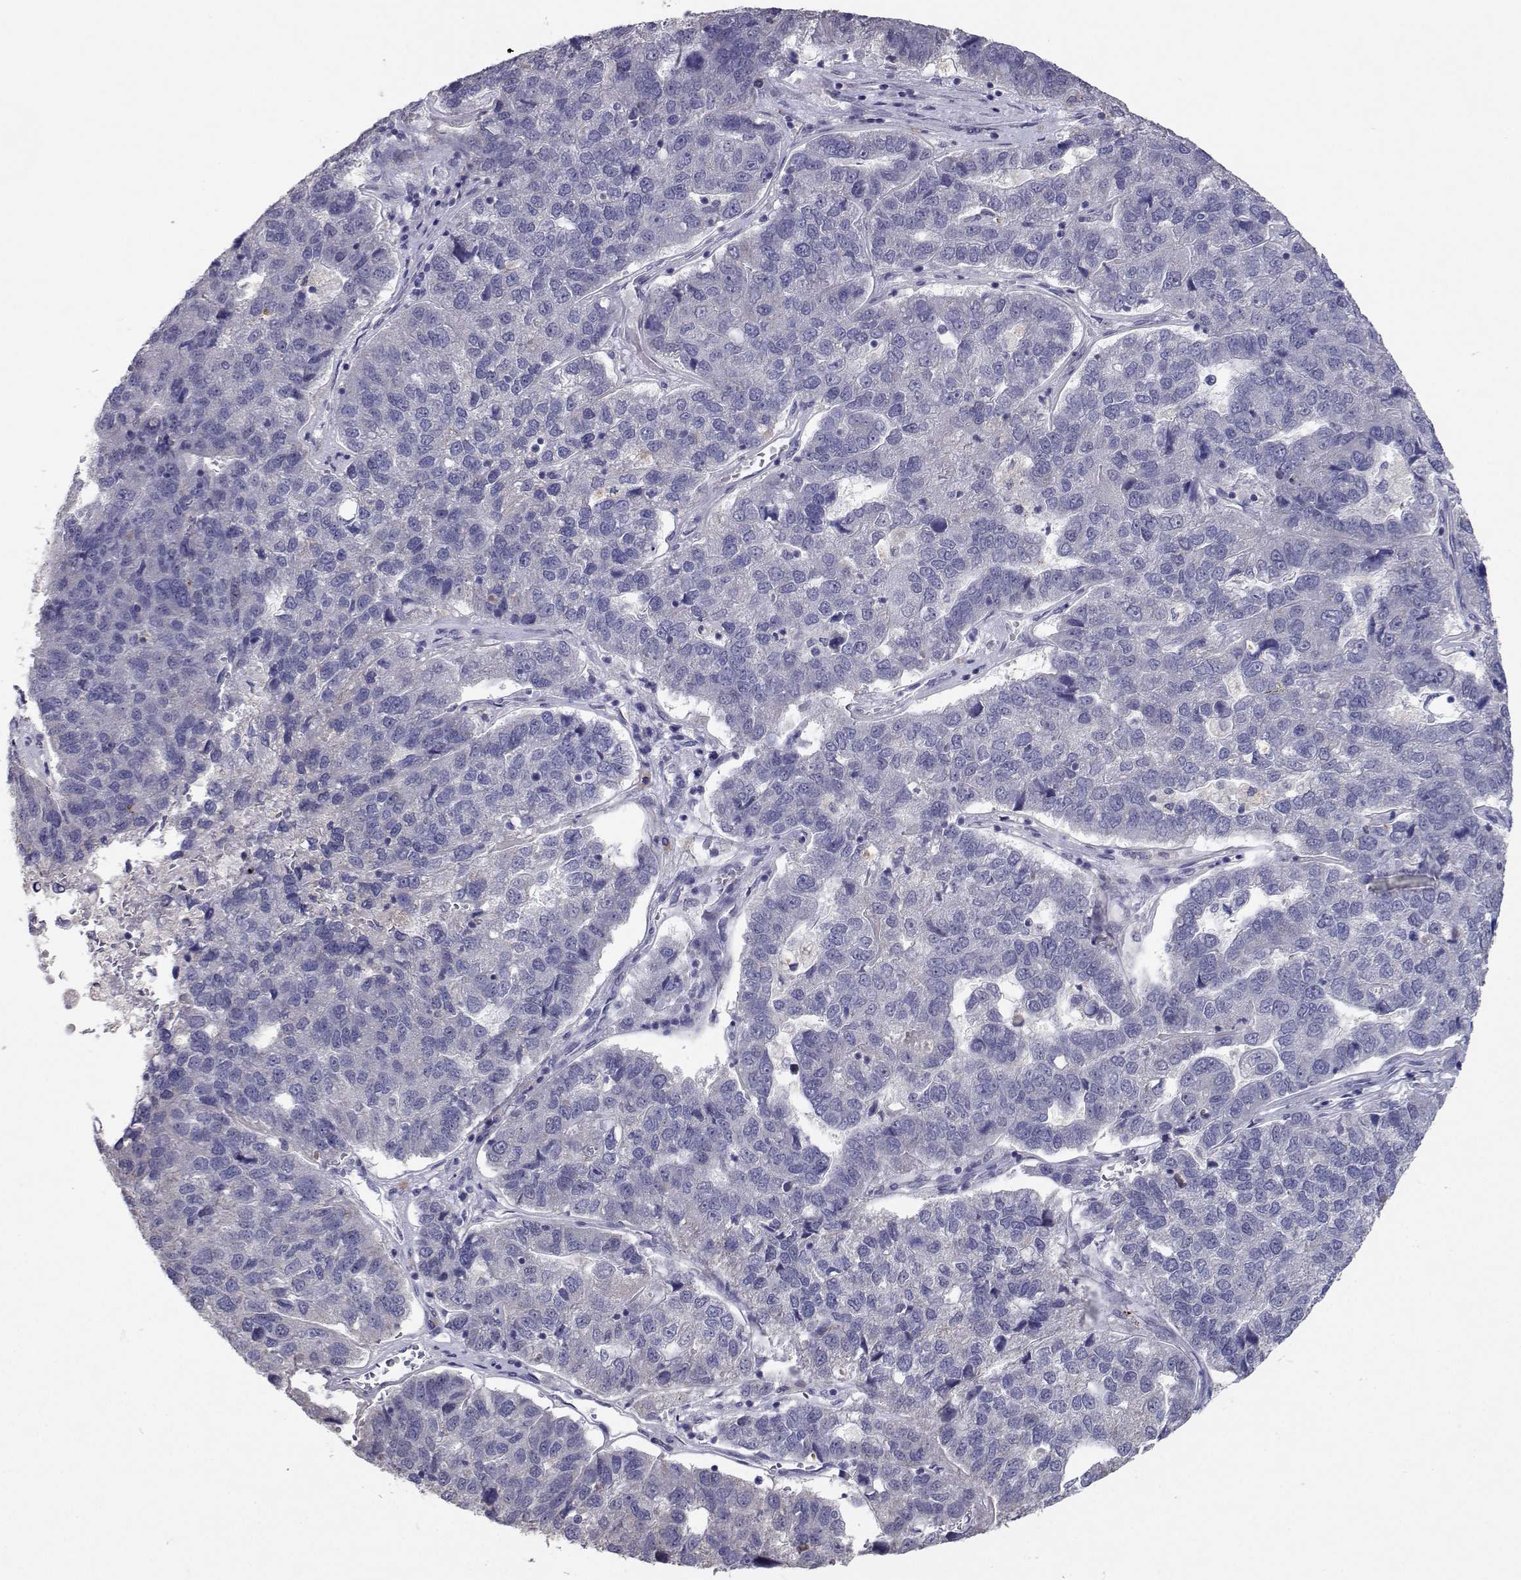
{"staining": {"intensity": "negative", "quantity": "none", "location": "none"}, "tissue": "pancreatic cancer", "cell_type": "Tumor cells", "image_type": "cancer", "snomed": [{"axis": "morphology", "description": "Adenocarcinoma, NOS"}, {"axis": "topography", "description": "Pancreas"}], "caption": "IHC histopathology image of neoplastic tissue: pancreatic adenocarcinoma stained with DAB (3,3'-diaminobenzidine) demonstrates no significant protein staining in tumor cells. The staining is performed using DAB brown chromogen with nuclei counter-stained in using hematoxylin.", "gene": "RBPJL", "patient": {"sex": "female", "age": 61}}